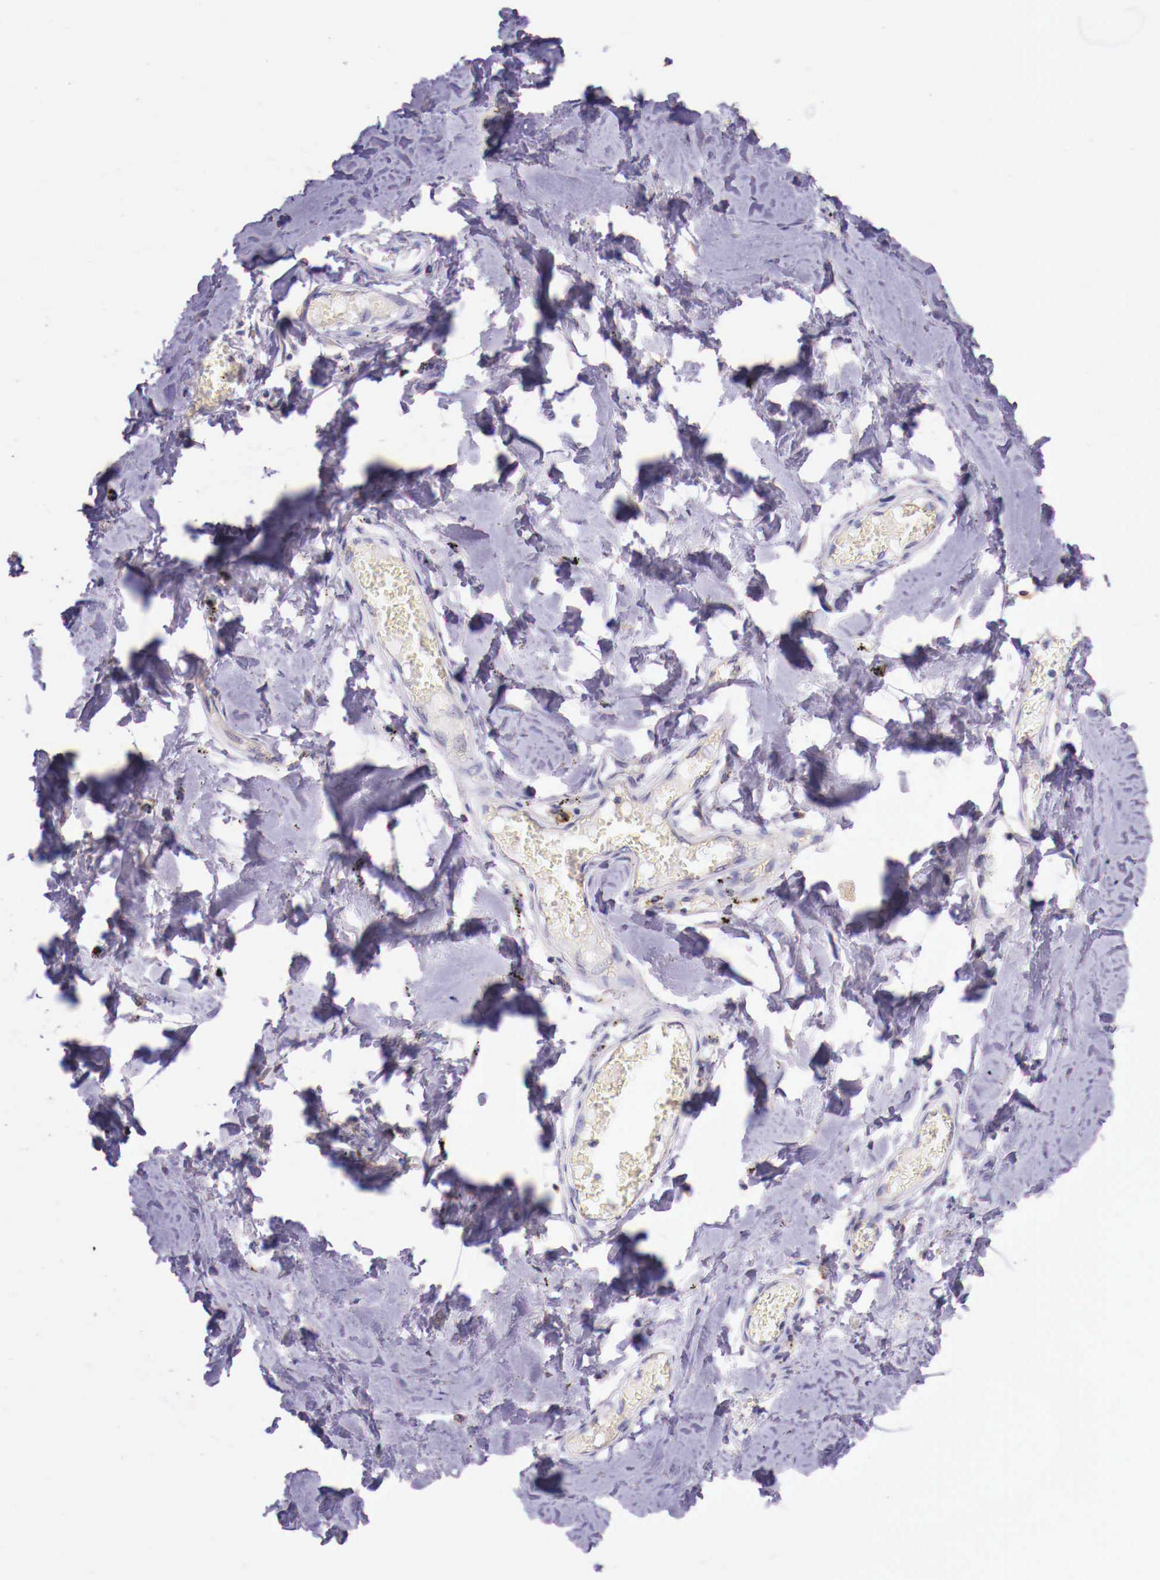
{"staining": {"intensity": "negative", "quantity": "none", "location": "none"}, "tissue": "adipose tissue", "cell_type": "Adipocytes", "image_type": "normal", "snomed": [{"axis": "morphology", "description": "Normal tissue, NOS"}, {"axis": "morphology", "description": "Sarcoma, NOS"}, {"axis": "topography", "description": "Skin"}, {"axis": "topography", "description": "Soft tissue"}], "caption": "This is an IHC photomicrograph of normal human adipose tissue. There is no expression in adipocytes.", "gene": "GRIPAP1", "patient": {"sex": "female", "age": 51}}